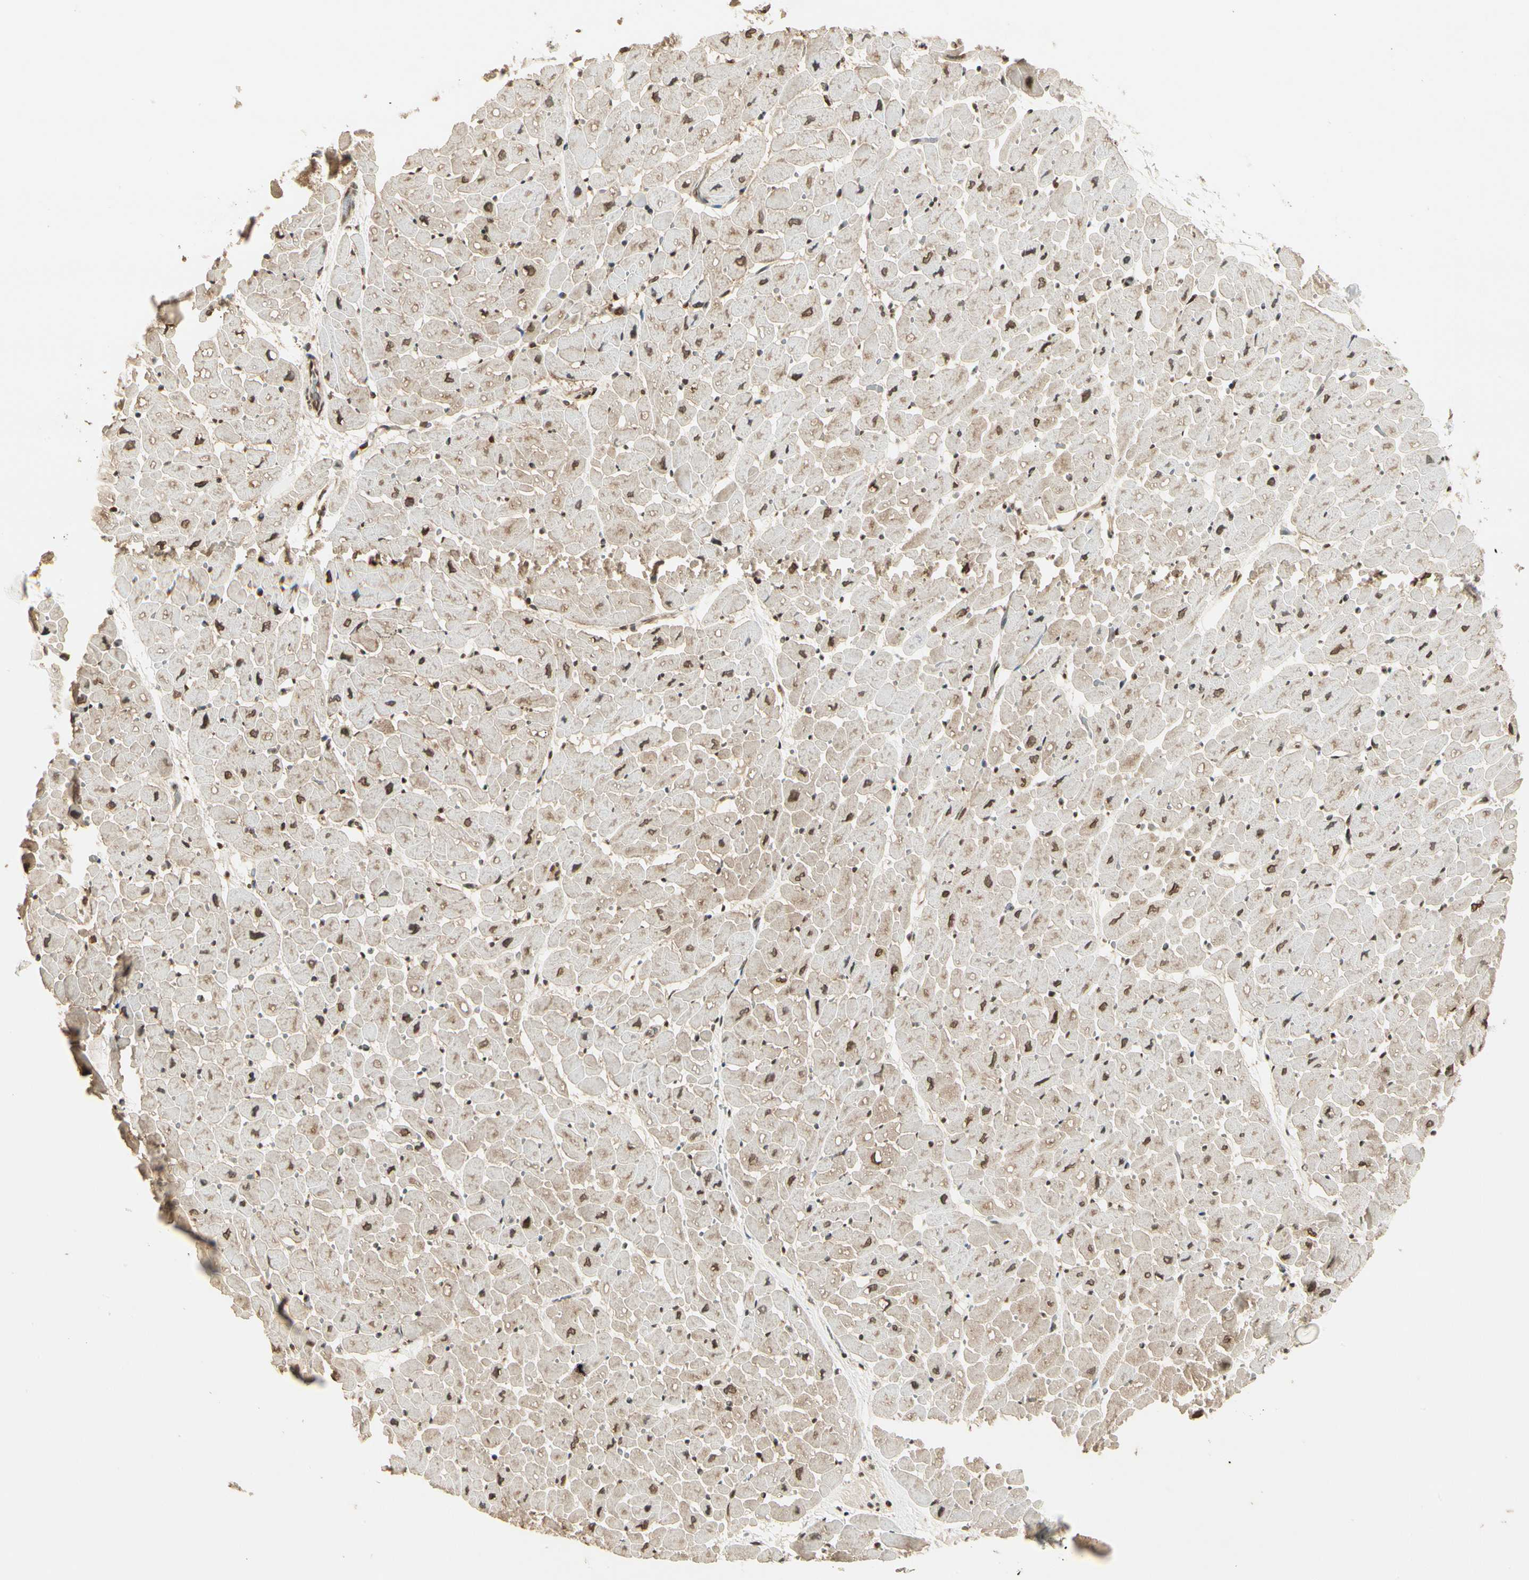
{"staining": {"intensity": "moderate", "quantity": ">75%", "location": "cytoplasmic/membranous,nuclear"}, "tissue": "heart muscle", "cell_type": "Cardiomyocytes", "image_type": "normal", "snomed": [{"axis": "morphology", "description": "Normal tissue, NOS"}, {"axis": "topography", "description": "Heart"}], "caption": "Protein expression analysis of benign human heart muscle reveals moderate cytoplasmic/membranous,nuclear staining in approximately >75% of cardiomyocytes. The staining was performed using DAB, with brown indicating positive protein expression. Nuclei are stained blue with hematoxylin.", "gene": "SMN2", "patient": {"sex": "male", "age": 45}}